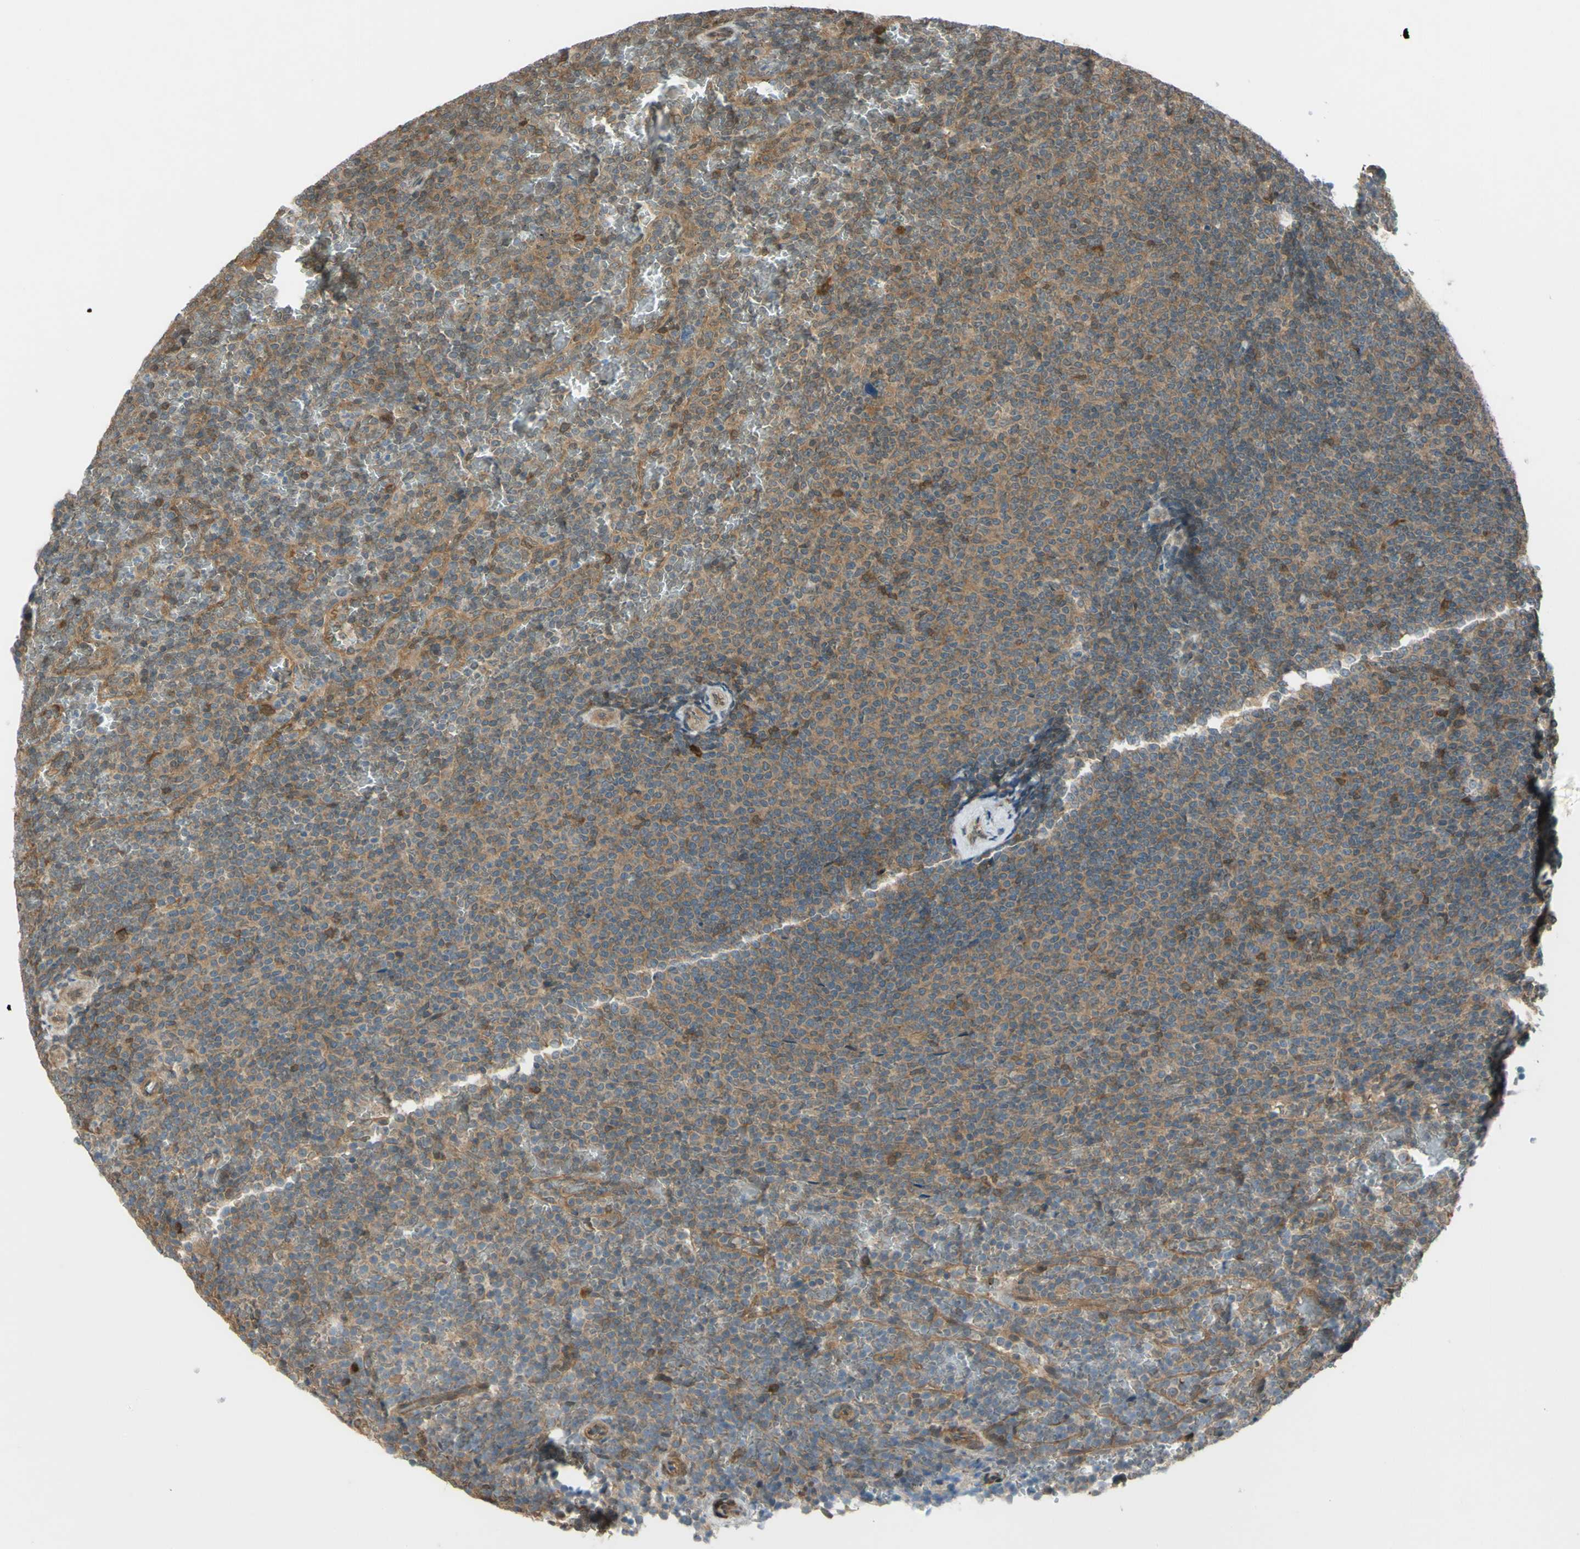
{"staining": {"intensity": "weak", "quantity": ">75%", "location": "cytoplasmic/membranous"}, "tissue": "lymphoma", "cell_type": "Tumor cells", "image_type": "cancer", "snomed": [{"axis": "morphology", "description": "Malignant lymphoma, non-Hodgkin's type, Low grade"}, {"axis": "topography", "description": "Spleen"}], "caption": "About >75% of tumor cells in human low-grade malignant lymphoma, non-Hodgkin's type reveal weak cytoplasmic/membranous protein positivity as visualized by brown immunohistochemical staining.", "gene": "YWHAQ", "patient": {"sex": "female", "age": 77}}